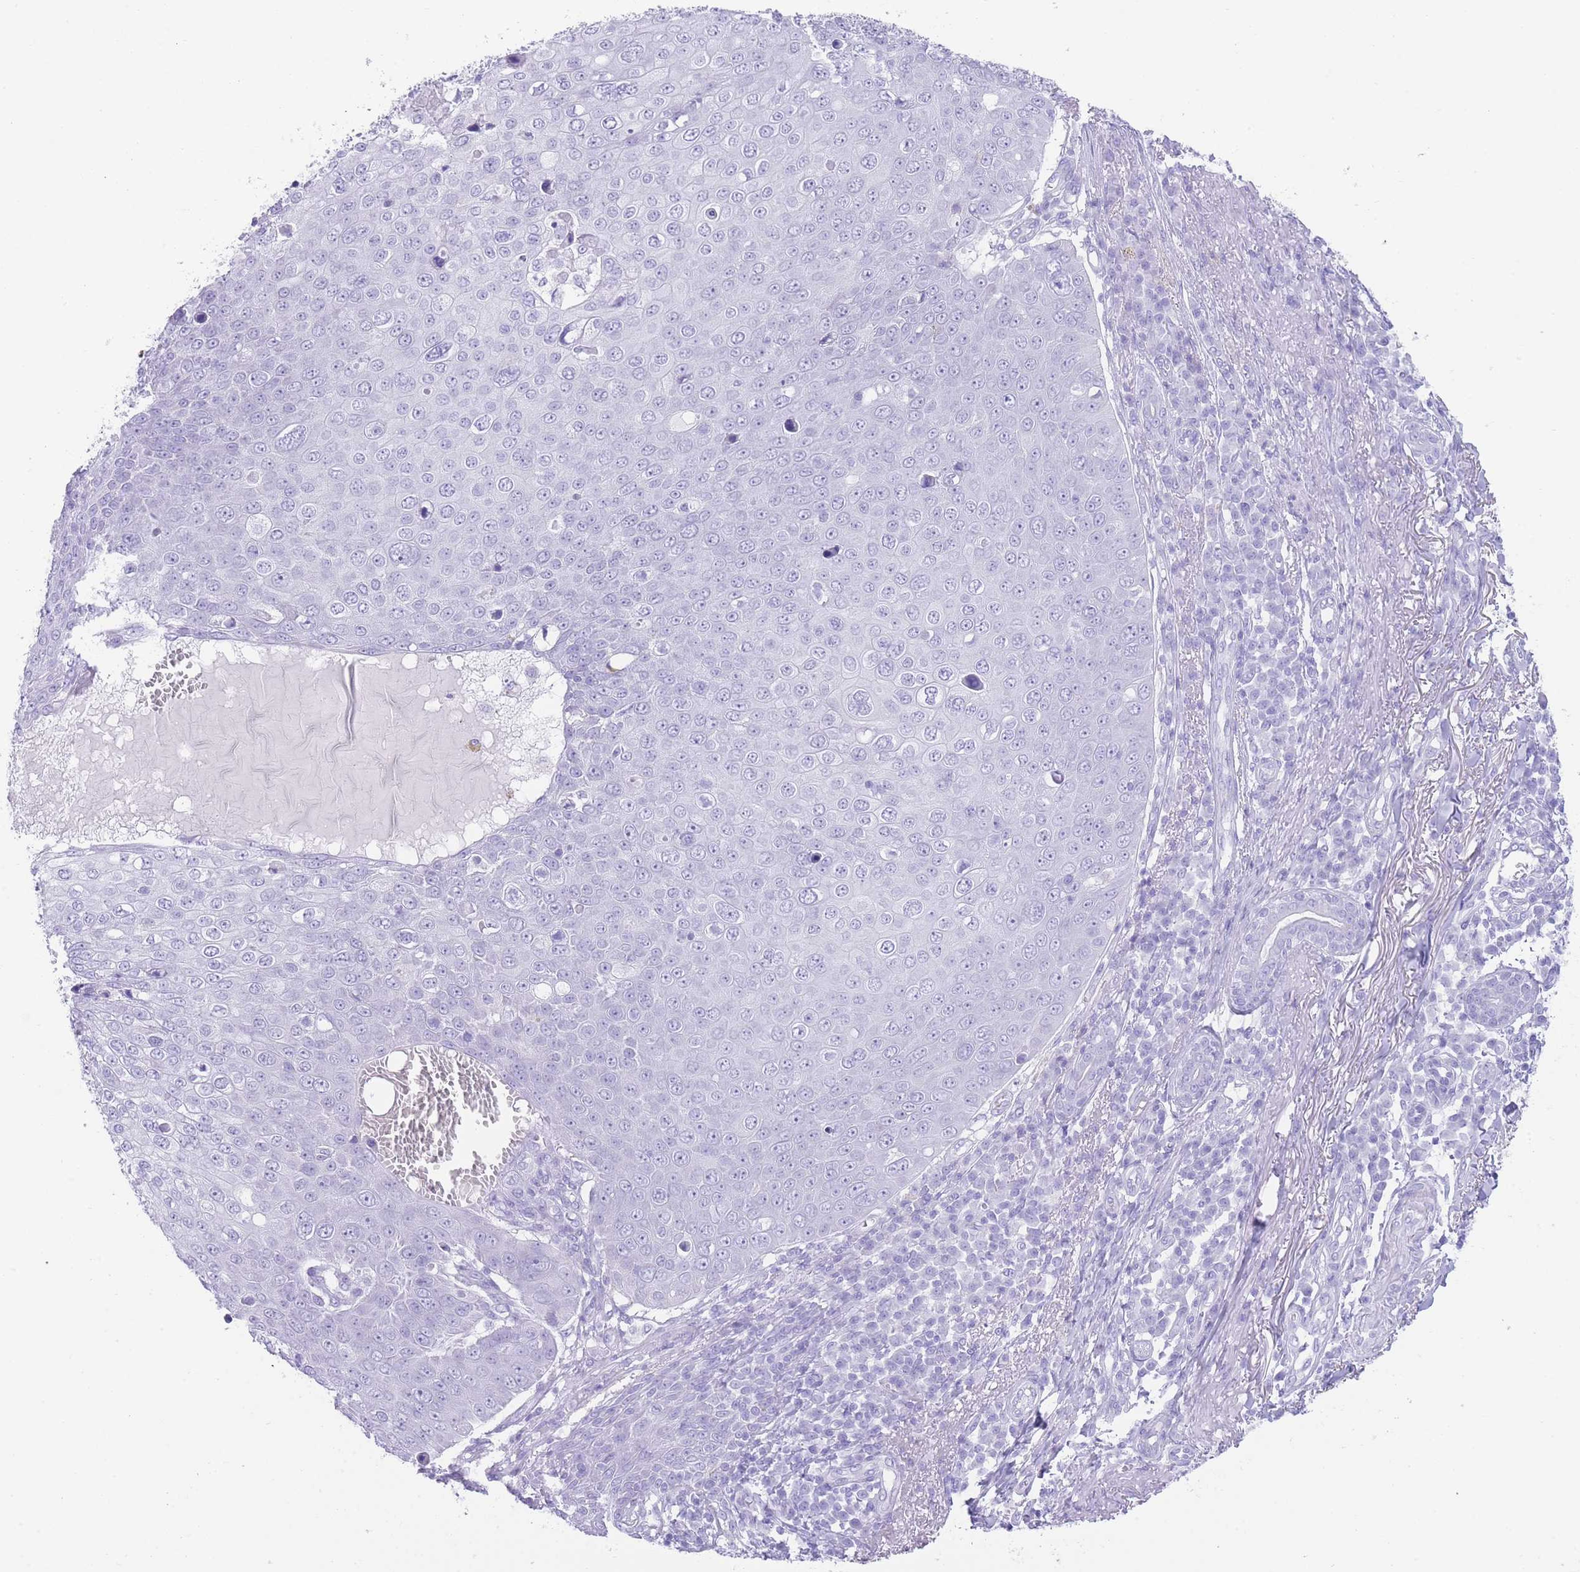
{"staining": {"intensity": "negative", "quantity": "none", "location": "none"}, "tissue": "skin cancer", "cell_type": "Tumor cells", "image_type": "cancer", "snomed": [{"axis": "morphology", "description": "Squamous cell carcinoma, NOS"}, {"axis": "topography", "description": "Skin"}], "caption": "Tumor cells show no significant protein staining in skin cancer. (Brightfield microscopy of DAB (3,3'-diaminobenzidine) immunohistochemistry at high magnification).", "gene": "ELOA2", "patient": {"sex": "male", "age": 71}}